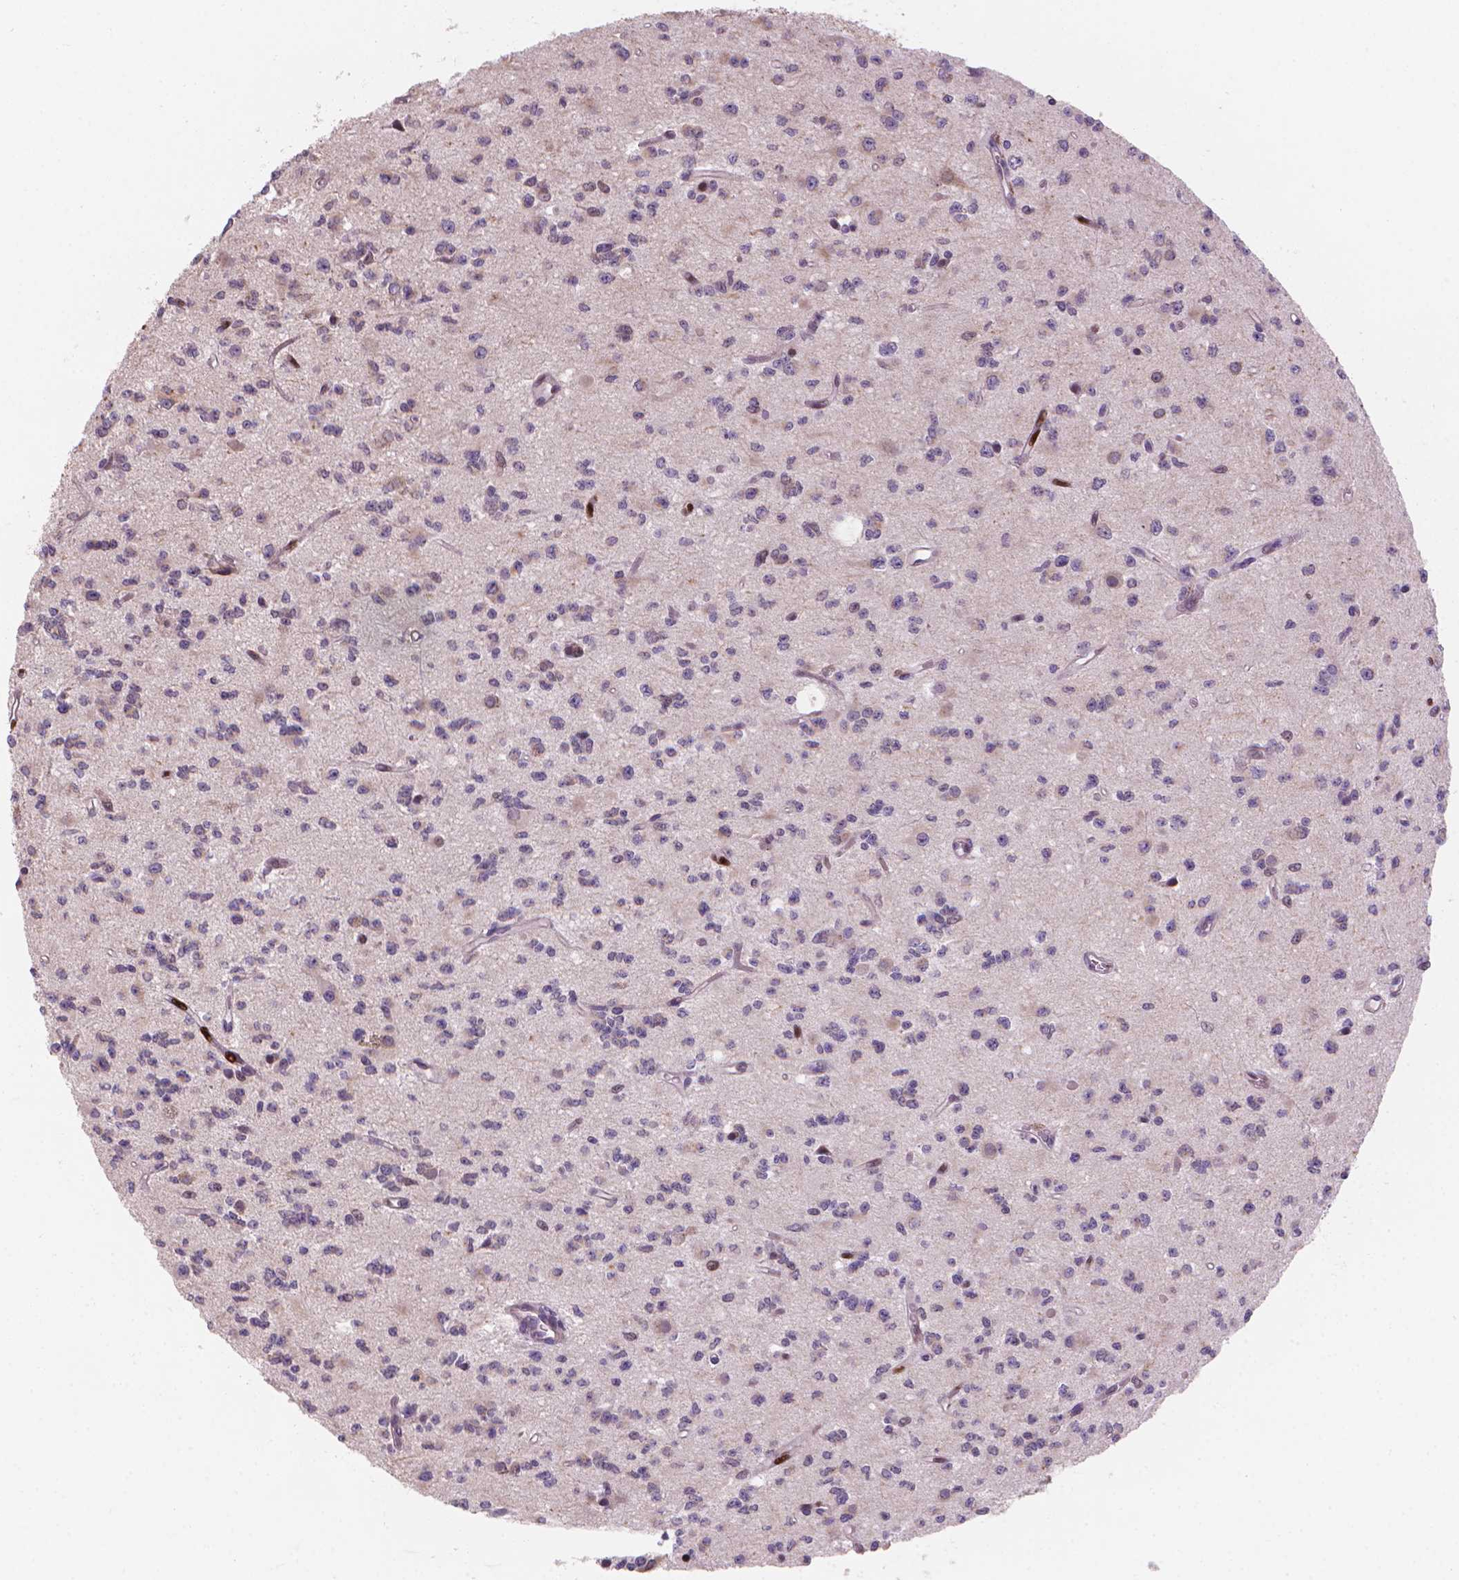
{"staining": {"intensity": "weak", "quantity": "<25%", "location": "cytoplasmic/membranous,nuclear"}, "tissue": "glioma", "cell_type": "Tumor cells", "image_type": "cancer", "snomed": [{"axis": "morphology", "description": "Glioma, malignant, Low grade"}, {"axis": "topography", "description": "Brain"}], "caption": "Immunohistochemistry of malignant glioma (low-grade) exhibits no staining in tumor cells.", "gene": "IFFO1", "patient": {"sex": "female", "age": 45}}